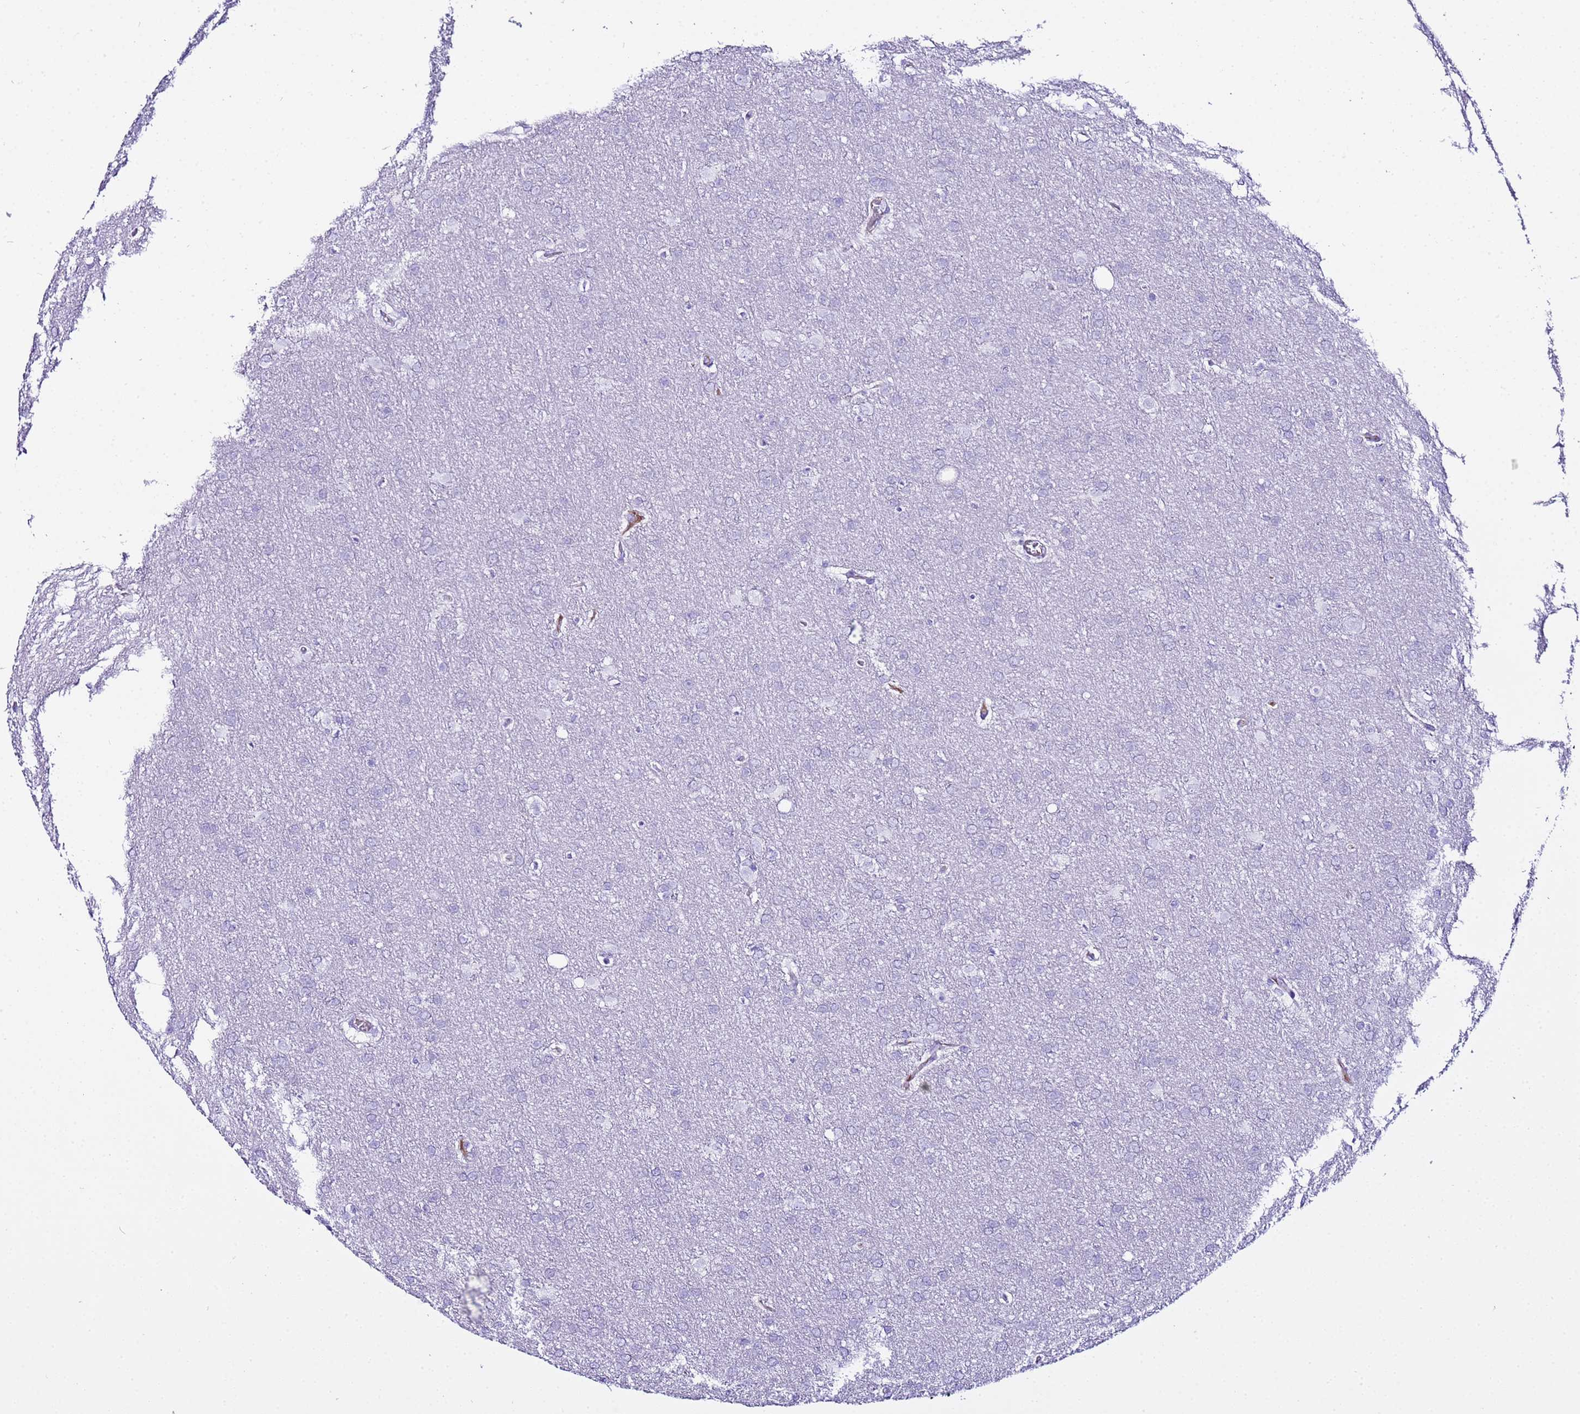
{"staining": {"intensity": "negative", "quantity": "none", "location": "none"}, "tissue": "glioma", "cell_type": "Tumor cells", "image_type": "cancer", "snomed": [{"axis": "morphology", "description": "Glioma, malignant, Low grade"}, {"axis": "topography", "description": "Brain"}], "caption": "Immunohistochemical staining of malignant glioma (low-grade) demonstrates no significant expression in tumor cells.", "gene": "CFHR2", "patient": {"sex": "female", "age": 32}}